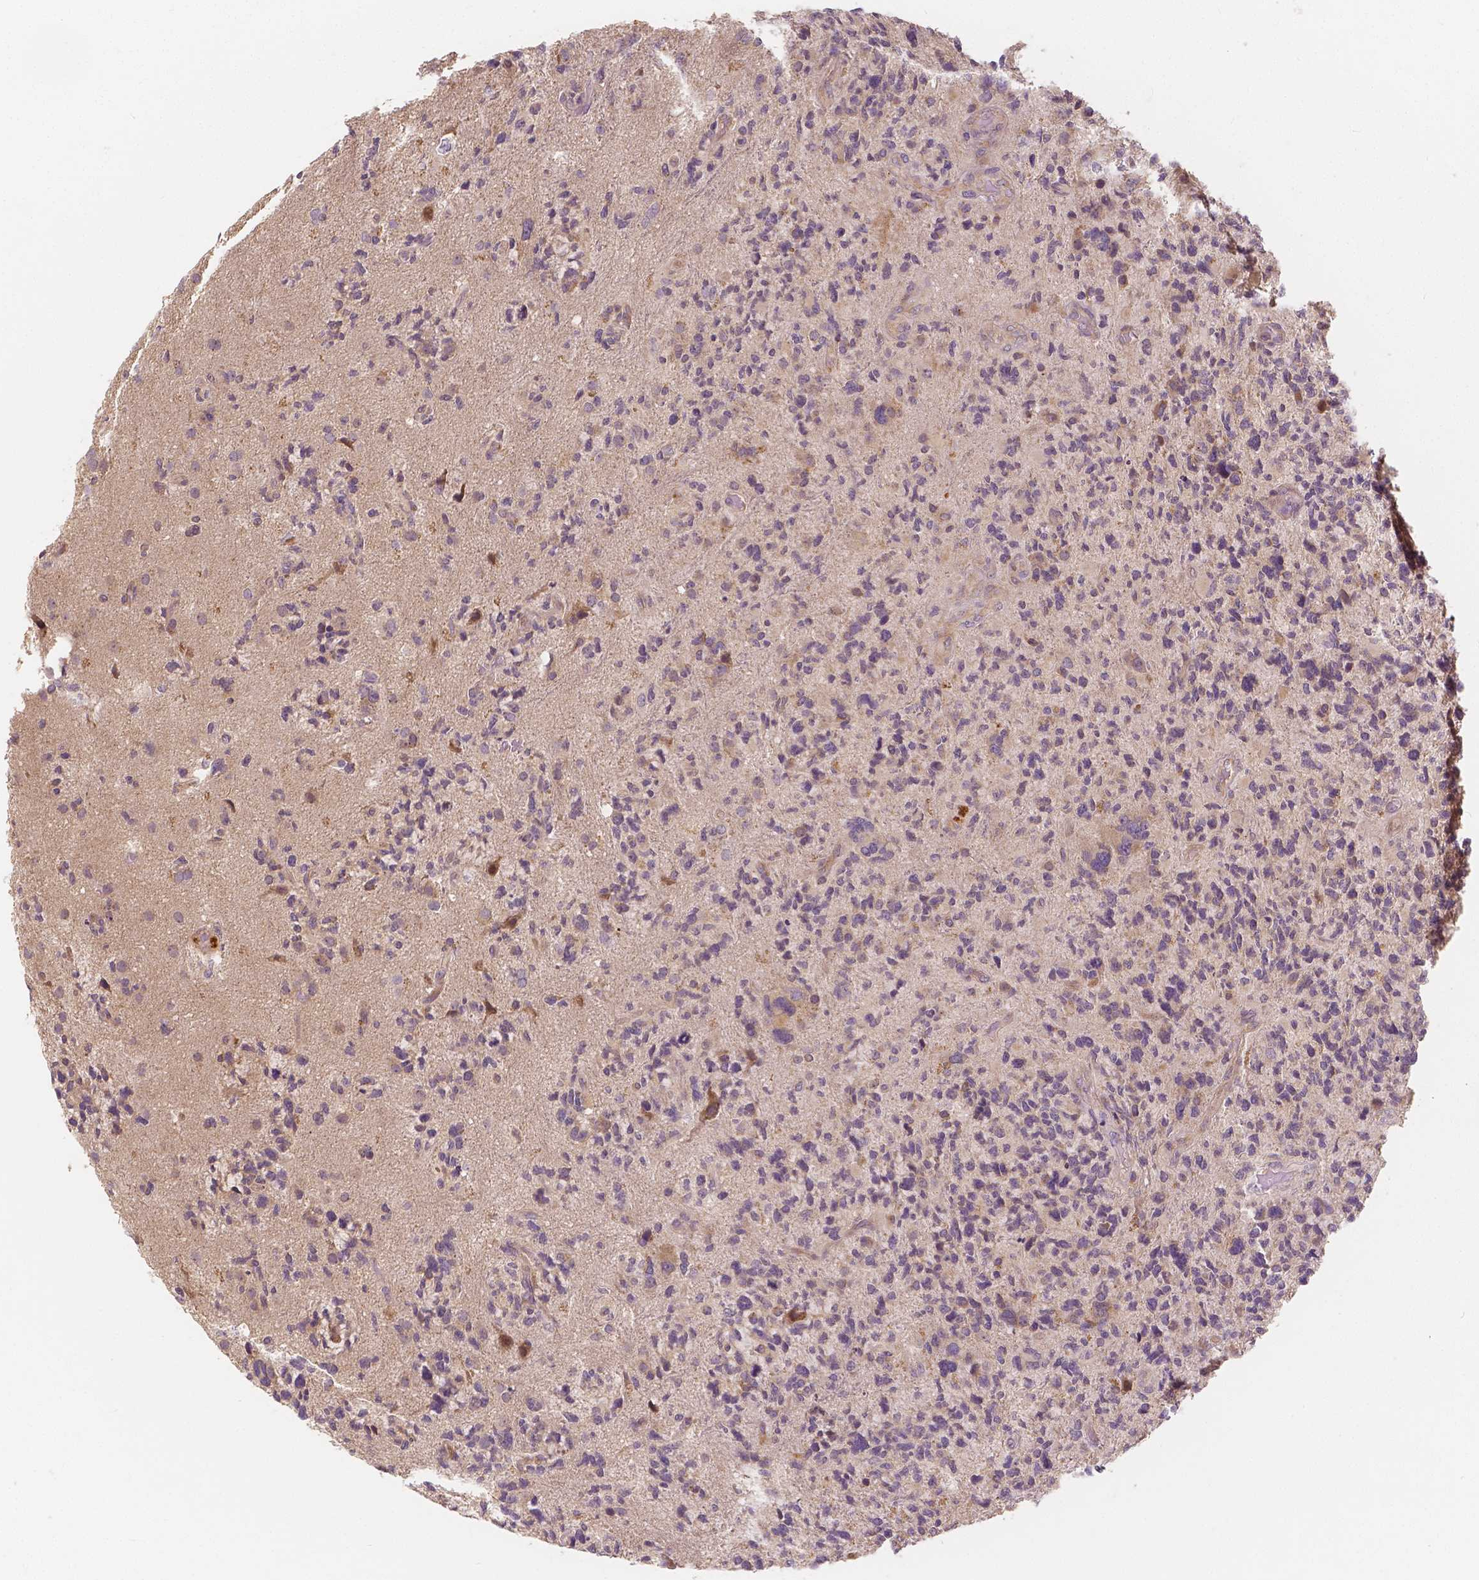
{"staining": {"intensity": "weak", "quantity": "<25%", "location": "cytoplasmic/membranous"}, "tissue": "glioma", "cell_type": "Tumor cells", "image_type": "cancer", "snomed": [{"axis": "morphology", "description": "Glioma, malignant, High grade"}, {"axis": "topography", "description": "Brain"}], "caption": "Tumor cells show no significant staining in malignant high-grade glioma.", "gene": "SNX12", "patient": {"sex": "female", "age": 71}}